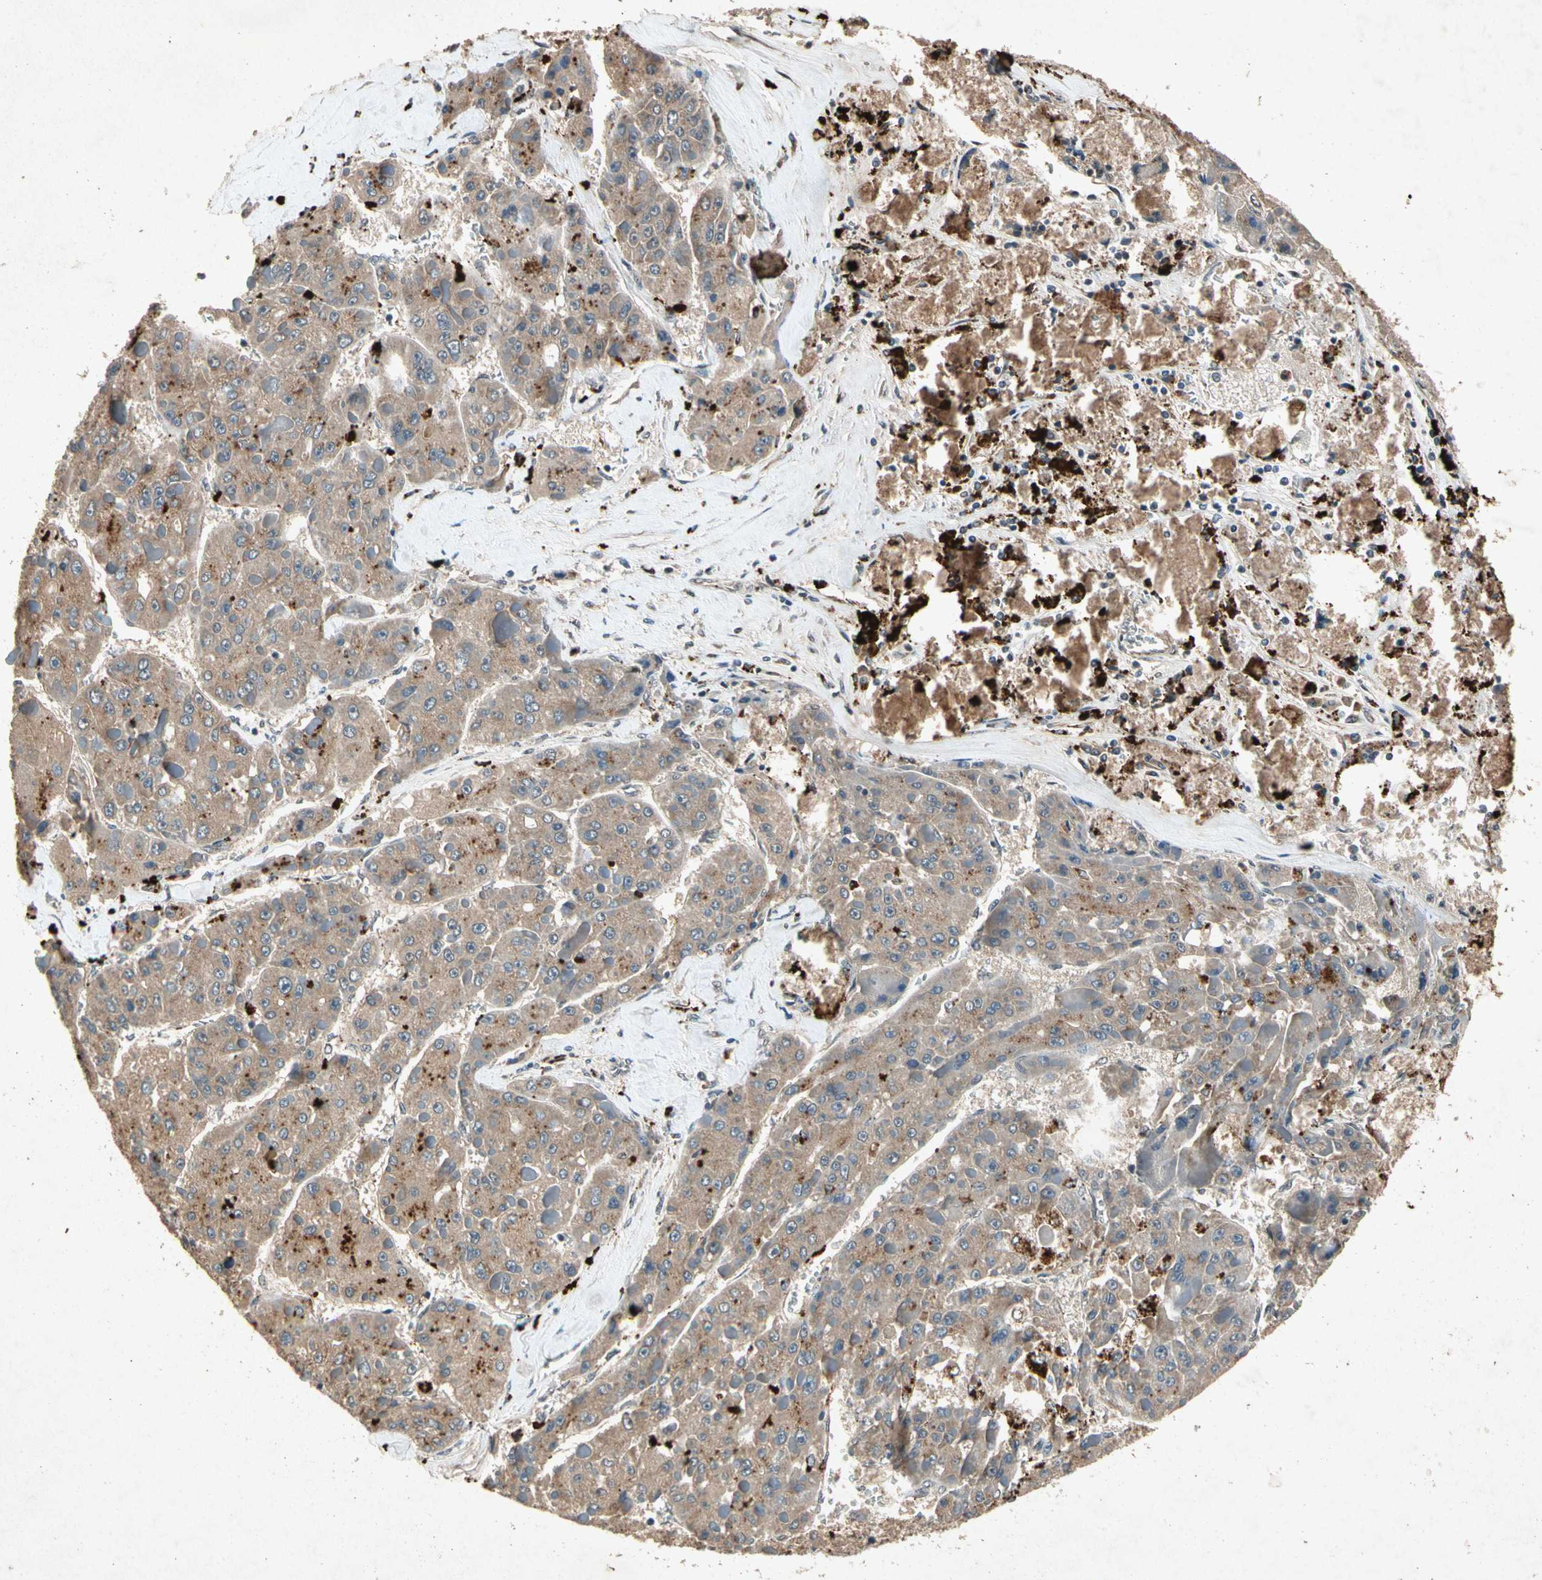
{"staining": {"intensity": "weak", "quantity": ">75%", "location": "cytoplasmic/membranous"}, "tissue": "liver cancer", "cell_type": "Tumor cells", "image_type": "cancer", "snomed": [{"axis": "morphology", "description": "Carcinoma, Hepatocellular, NOS"}, {"axis": "topography", "description": "Liver"}], "caption": "Protein expression analysis of human liver cancer (hepatocellular carcinoma) reveals weak cytoplasmic/membranous expression in approximately >75% of tumor cells. Nuclei are stained in blue.", "gene": "PML", "patient": {"sex": "female", "age": 73}}